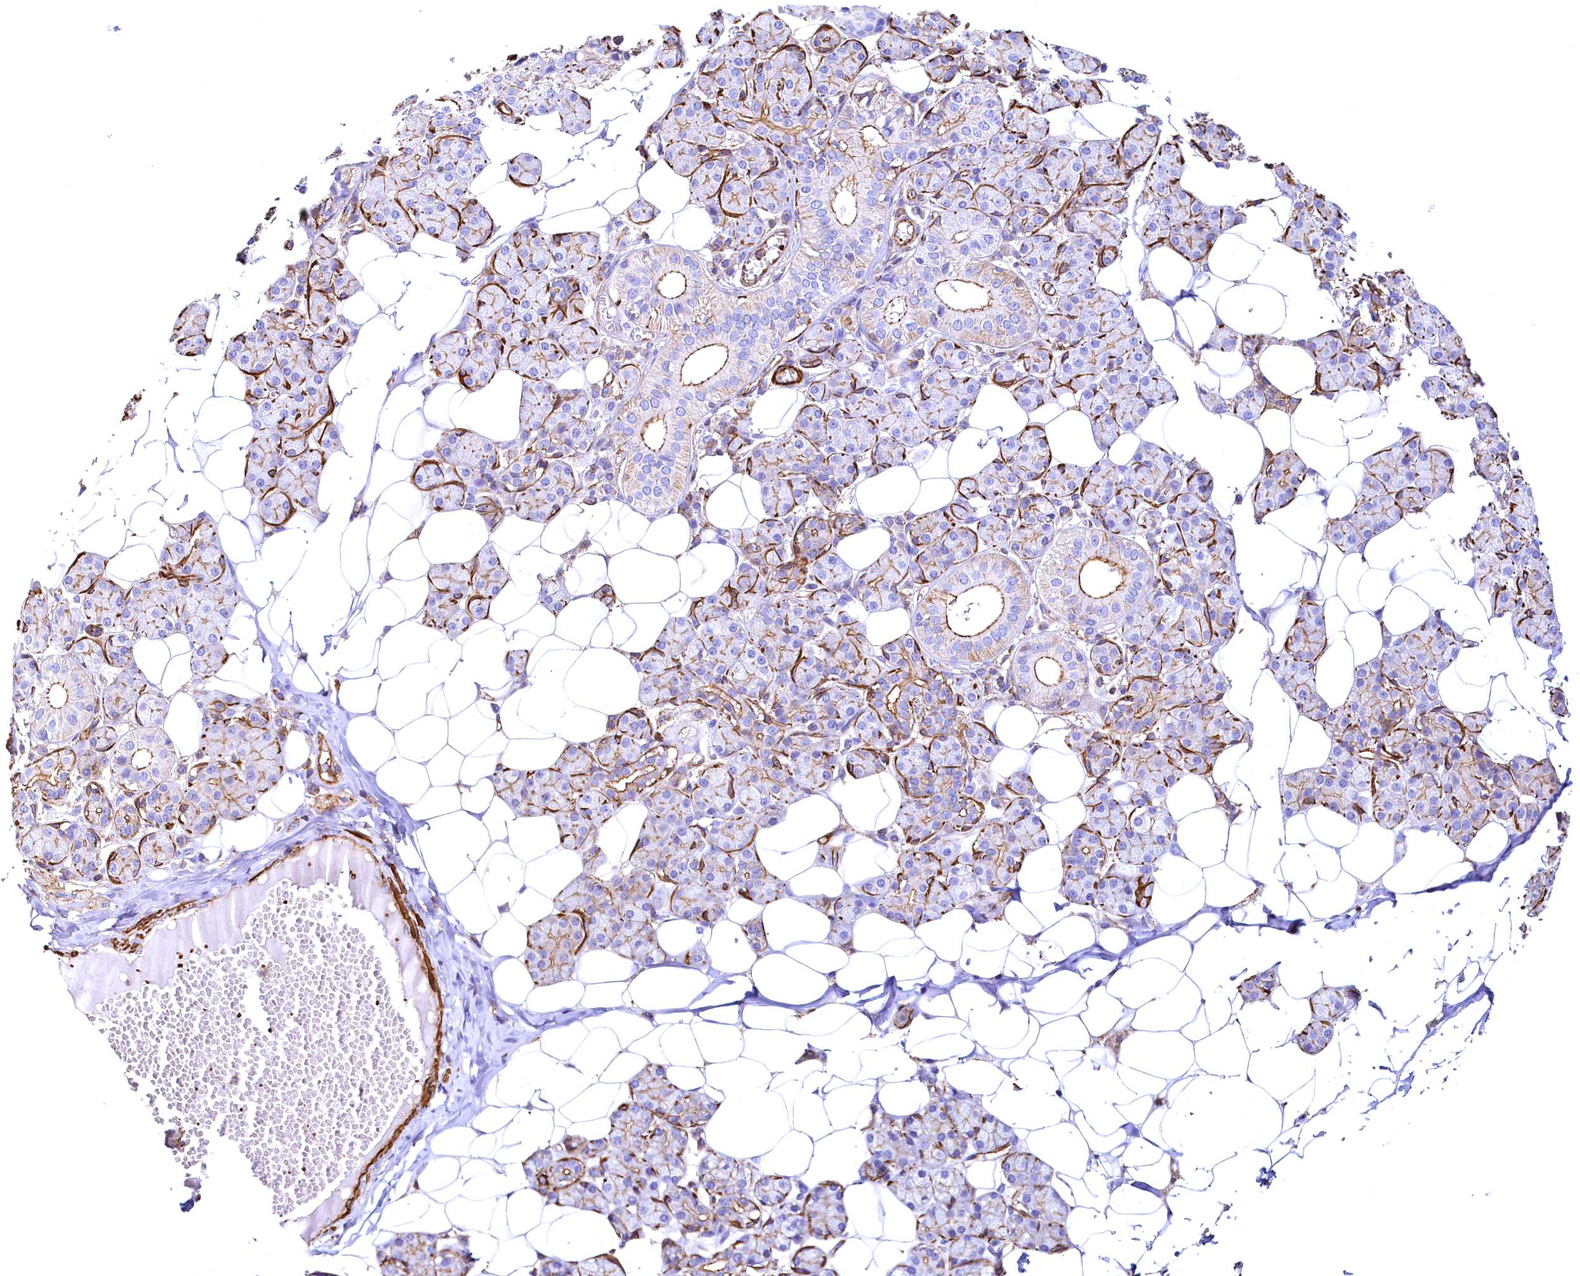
{"staining": {"intensity": "moderate", "quantity": "<25%", "location": "cytoplasmic/membranous"}, "tissue": "salivary gland", "cell_type": "Glandular cells", "image_type": "normal", "snomed": [{"axis": "morphology", "description": "Normal tissue, NOS"}, {"axis": "topography", "description": "Salivary gland"}], "caption": "An immunohistochemistry histopathology image of benign tissue is shown. Protein staining in brown shows moderate cytoplasmic/membranous positivity in salivary gland within glandular cells.", "gene": "THBS1", "patient": {"sex": "female", "age": 33}}